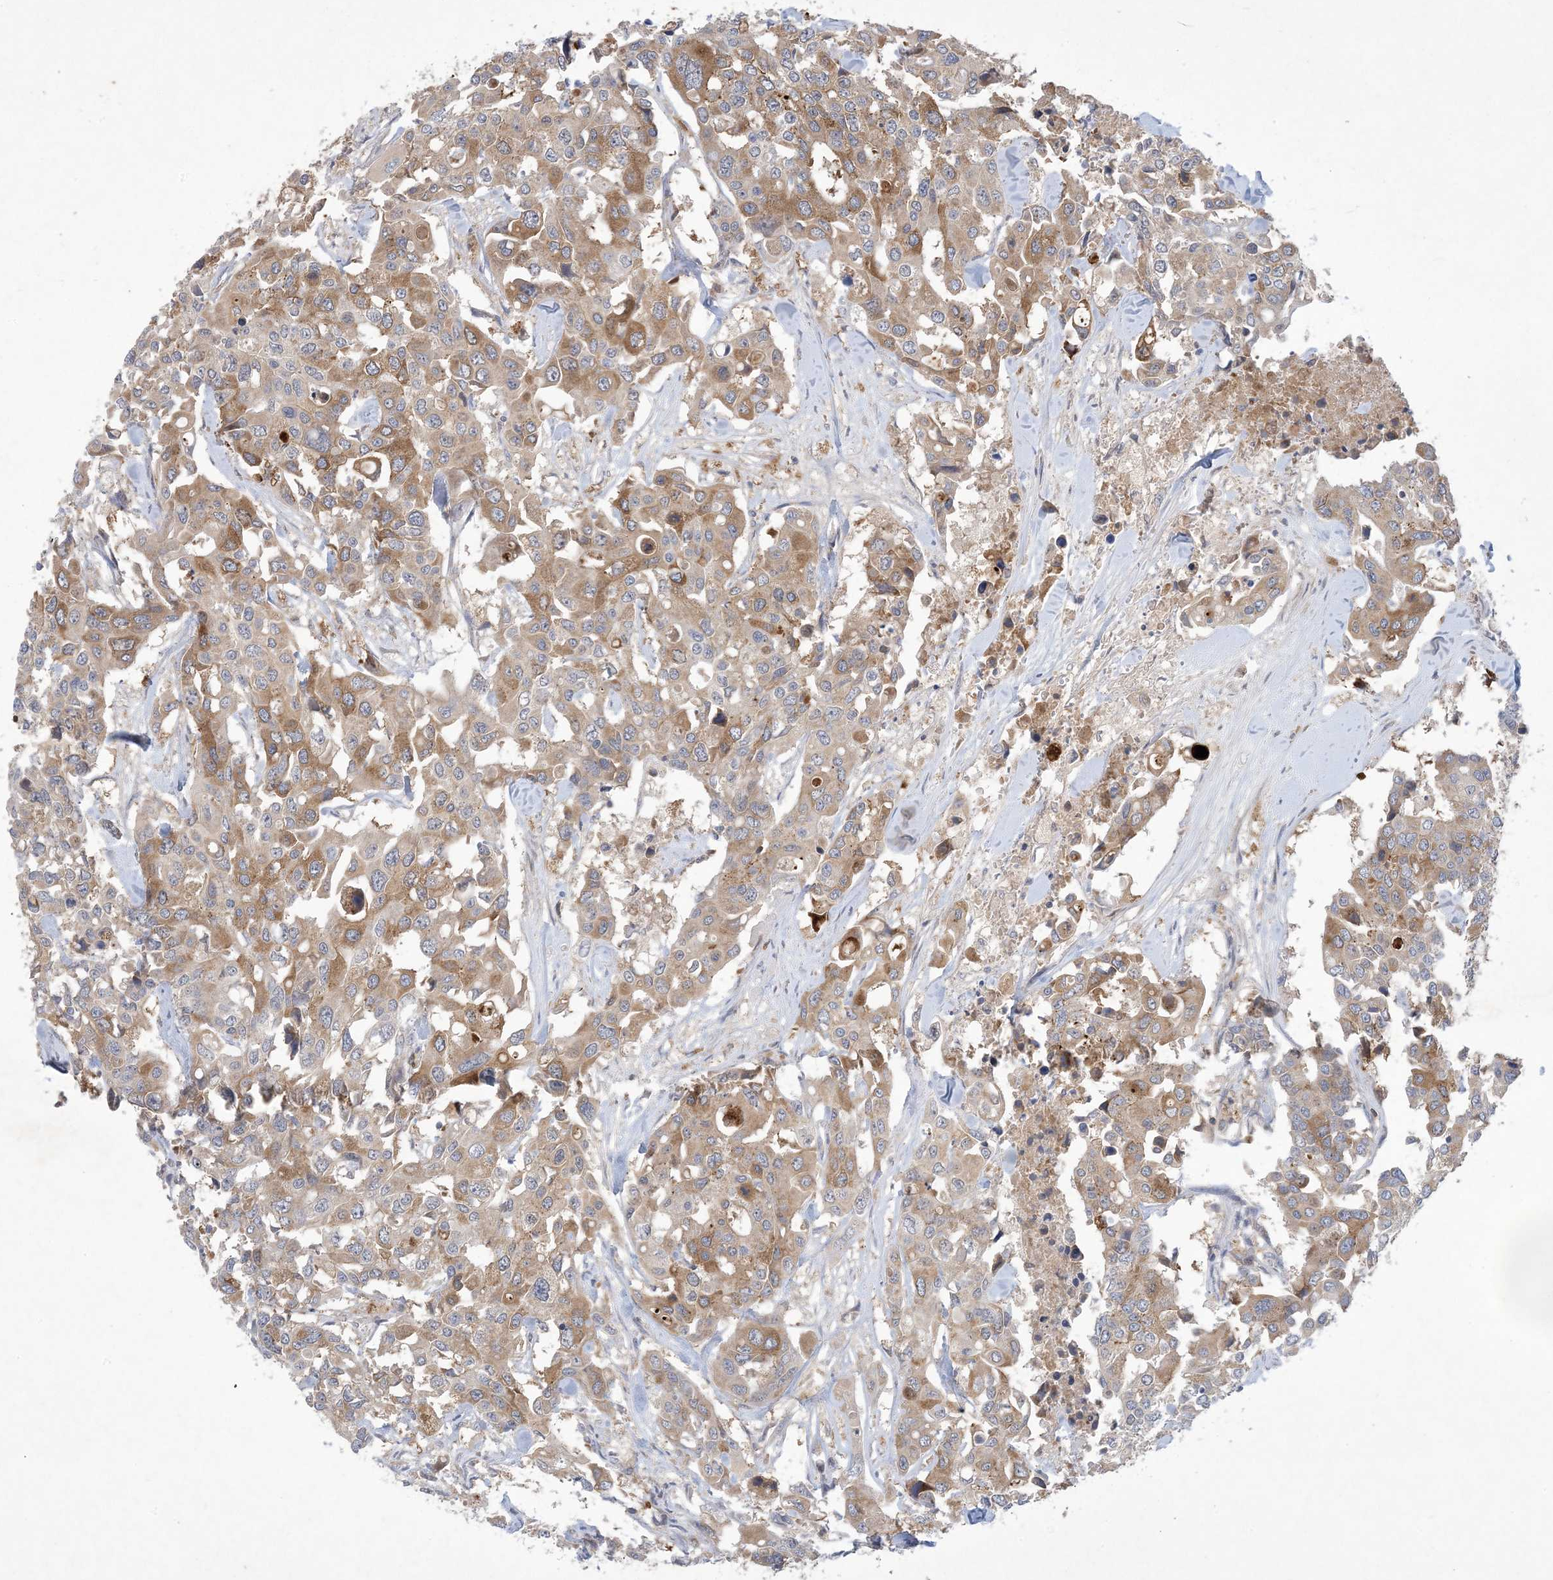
{"staining": {"intensity": "moderate", "quantity": "25%-75%", "location": "cytoplasmic/membranous"}, "tissue": "colorectal cancer", "cell_type": "Tumor cells", "image_type": "cancer", "snomed": [{"axis": "morphology", "description": "Adenocarcinoma, NOS"}, {"axis": "topography", "description": "Colon"}], "caption": "Human adenocarcinoma (colorectal) stained for a protein (brown) exhibits moderate cytoplasmic/membranous positive staining in about 25%-75% of tumor cells.", "gene": "AOC1", "patient": {"sex": "male", "age": 77}}